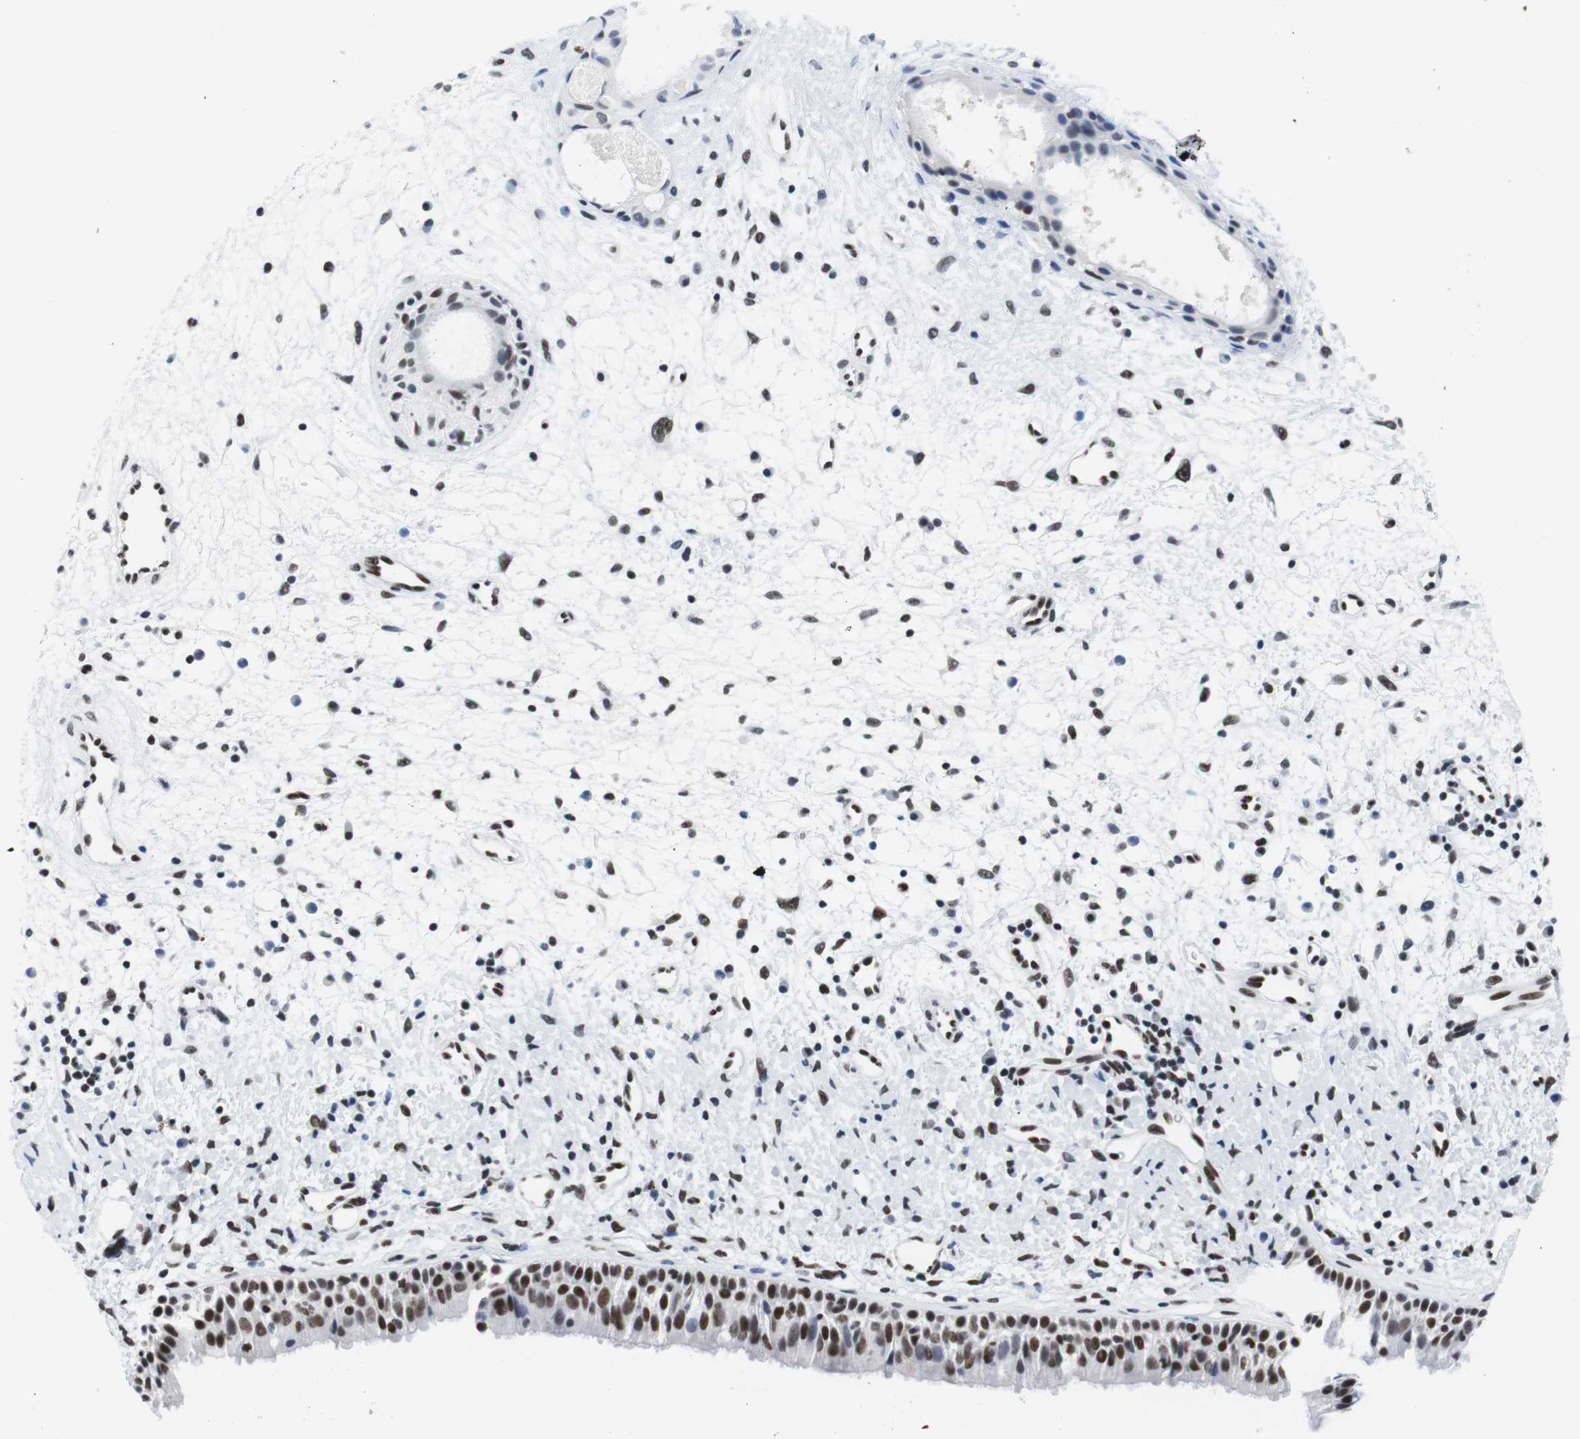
{"staining": {"intensity": "strong", "quantity": ">75%", "location": "nuclear"}, "tissue": "nasopharynx", "cell_type": "Respiratory epithelial cells", "image_type": "normal", "snomed": [{"axis": "morphology", "description": "Normal tissue, NOS"}, {"axis": "topography", "description": "Nasopharynx"}], "caption": "Protein analysis of normal nasopharynx reveals strong nuclear expression in about >75% of respiratory epithelial cells. (DAB (3,3'-diaminobenzidine) IHC with brightfield microscopy, high magnification).", "gene": "IFI16", "patient": {"sex": "male", "age": 22}}